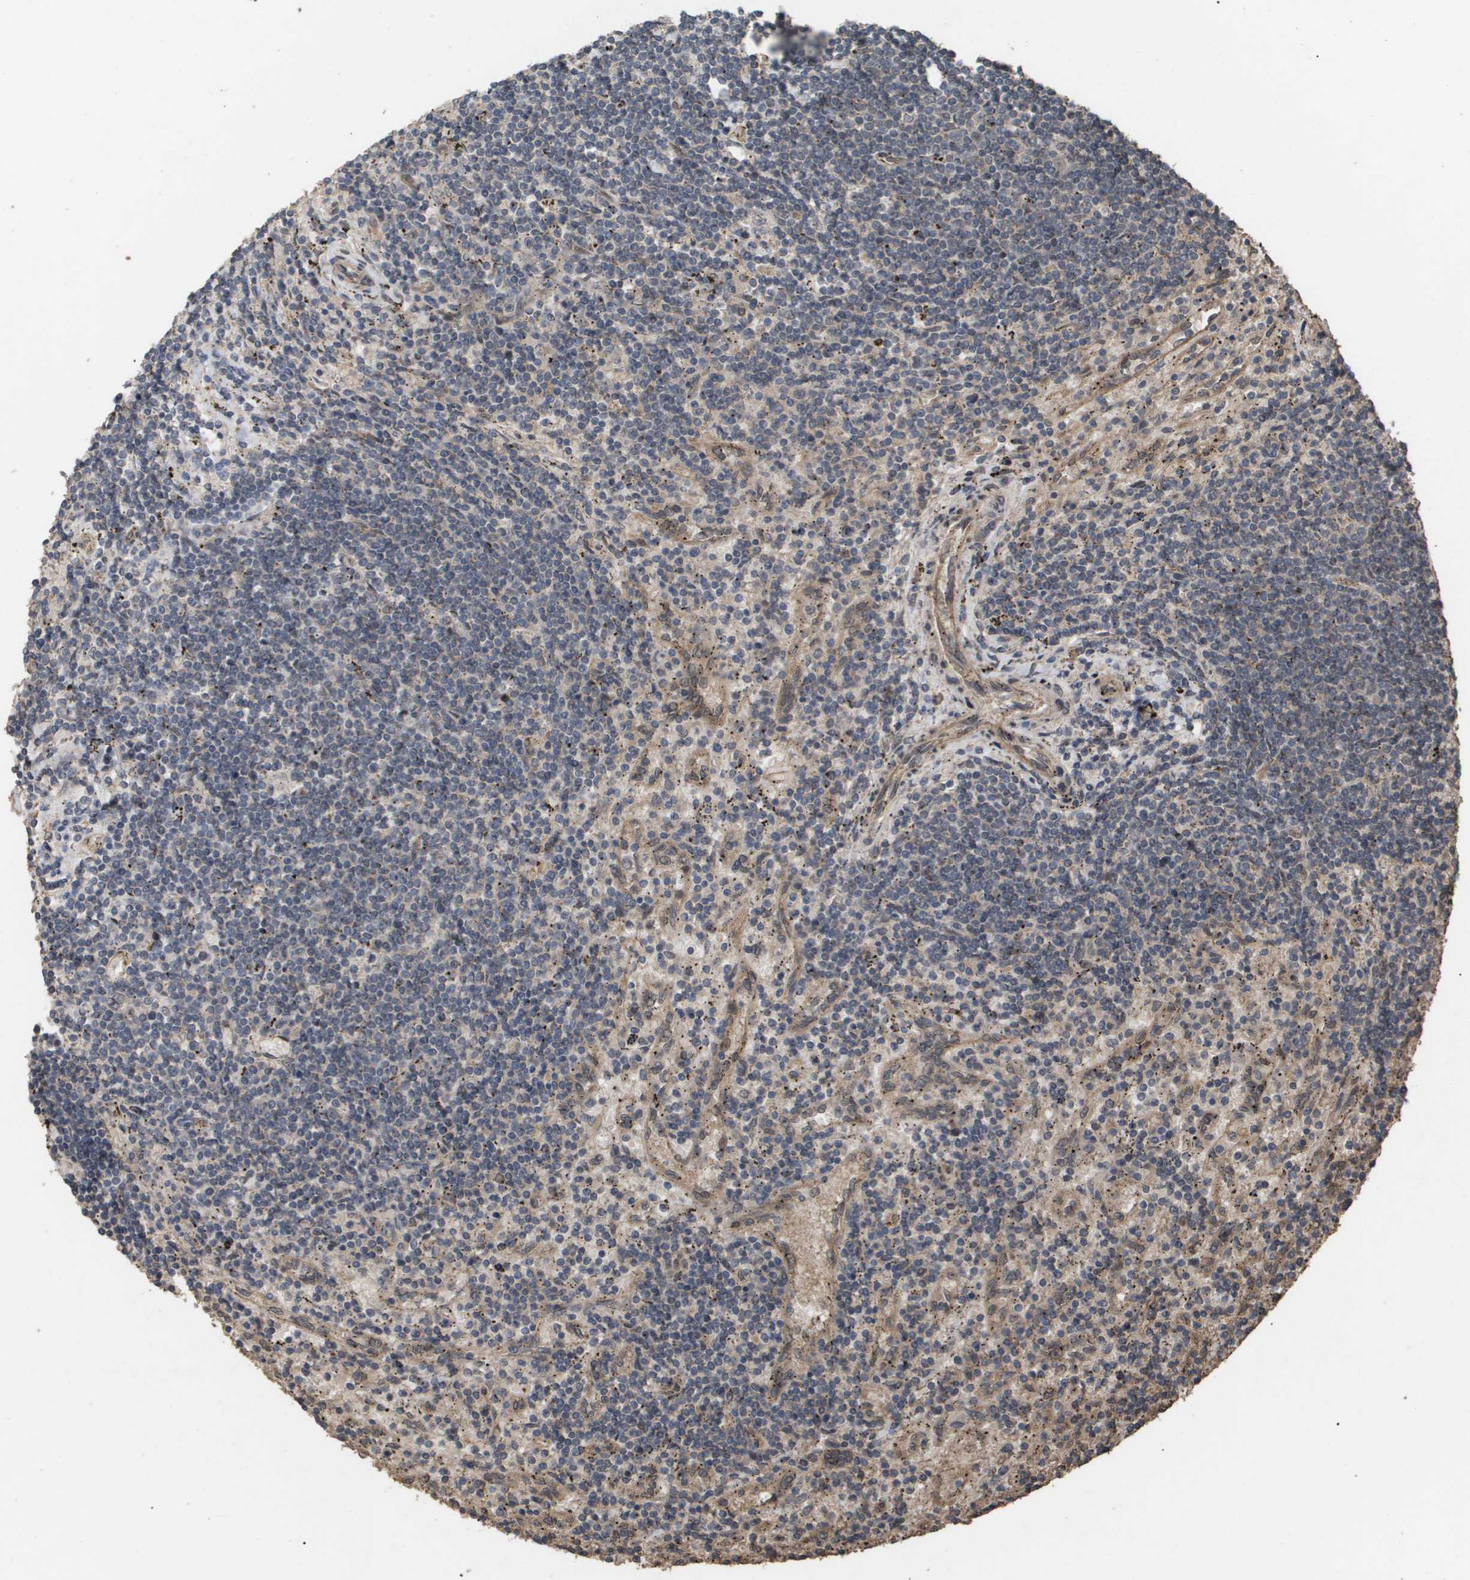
{"staining": {"intensity": "negative", "quantity": "none", "location": "none"}, "tissue": "lymphoma", "cell_type": "Tumor cells", "image_type": "cancer", "snomed": [{"axis": "morphology", "description": "Malignant lymphoma, non-Hodgkin's type, Low grade"}, {"axis": "topography", "description": "Spleen"}], "caption": "Histopathology image shows no protein staining in tumor cells of malignant lymphoma, non-Hodgkin's type (low-grade) tissue. Nuclei are stained in blue.", "gene": "CUL5", "patient": {"sex": "male", "age": 76}}